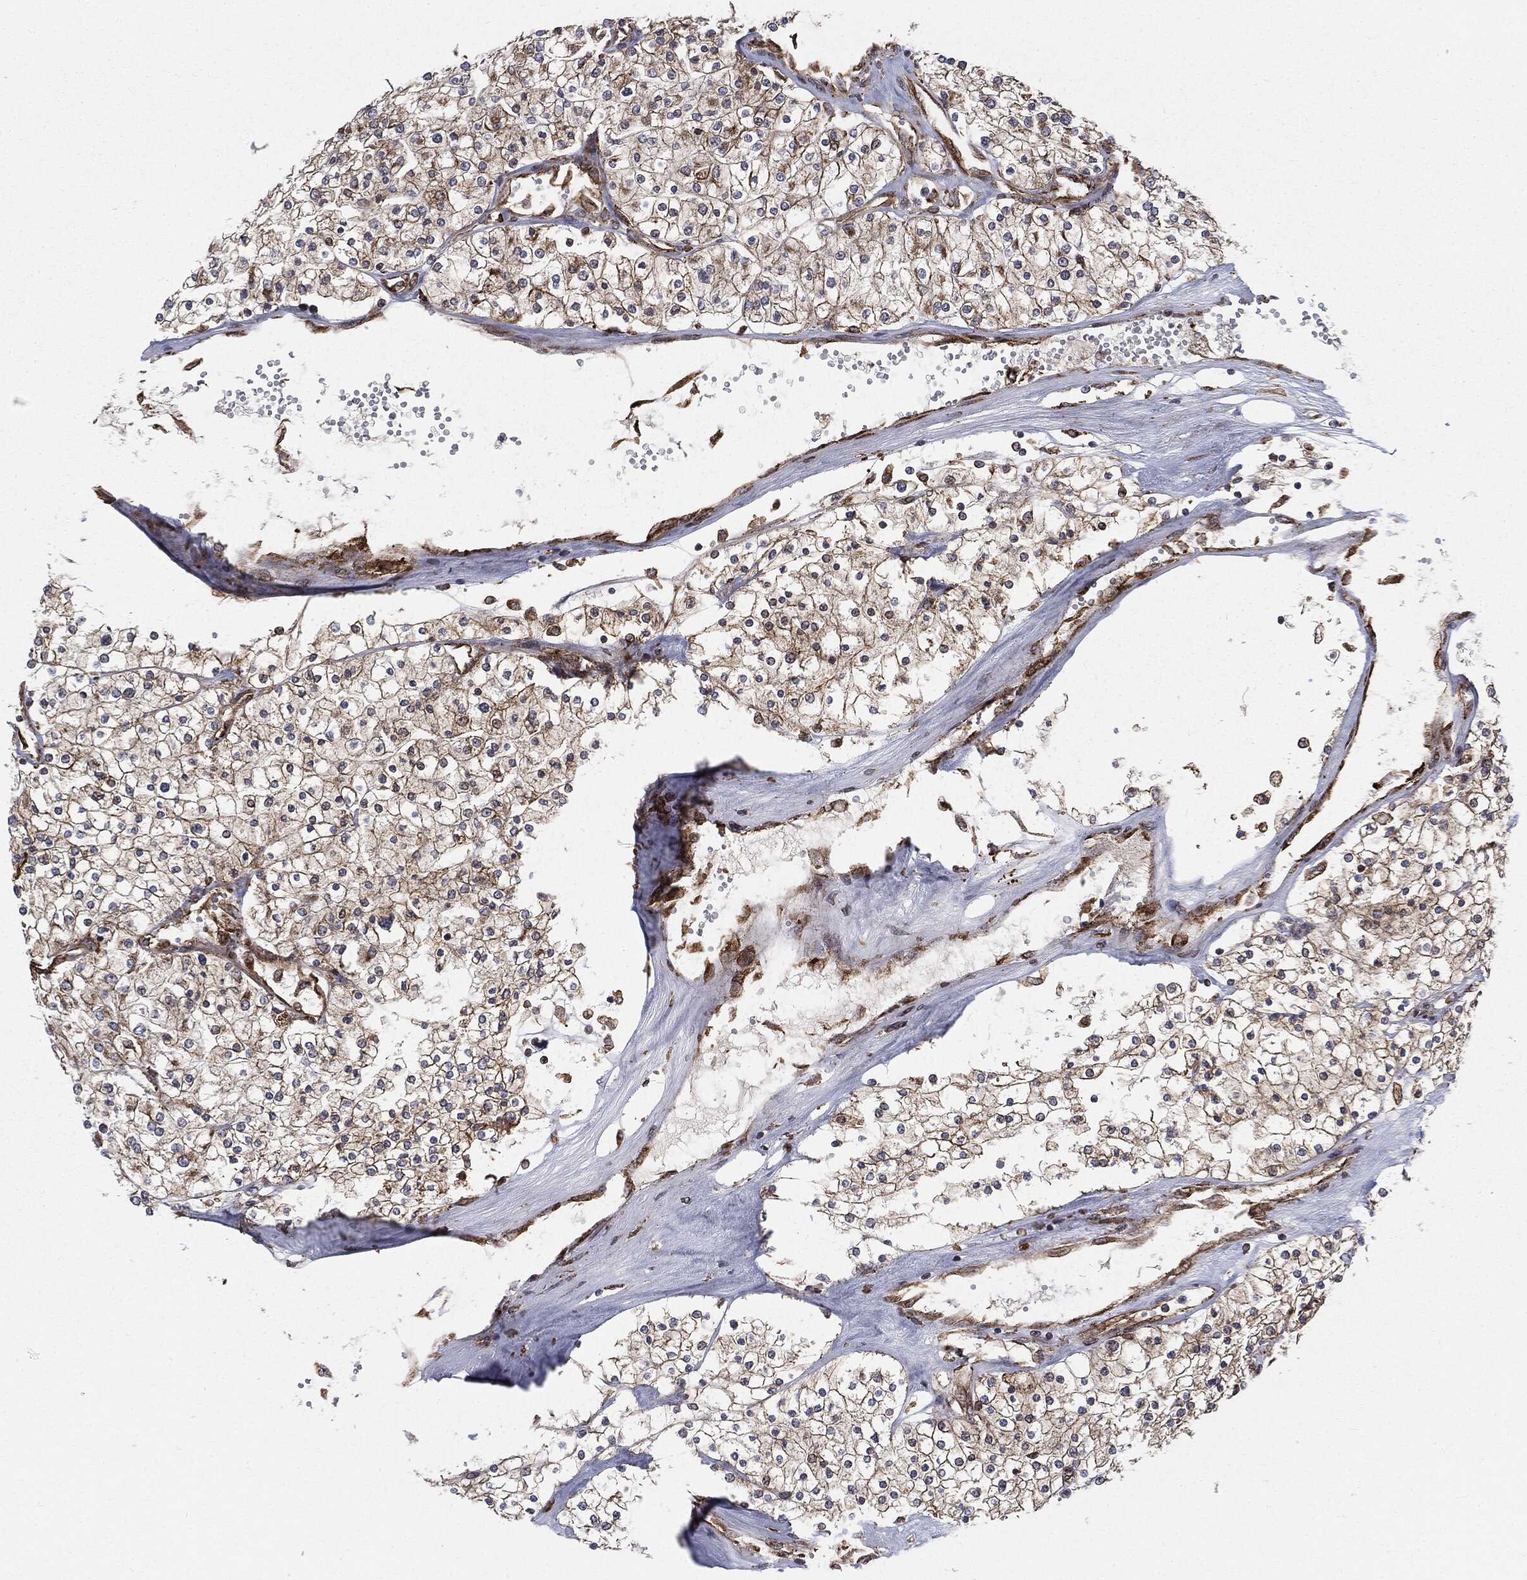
{"staining": {"intensity": "moderate", "quantity": ">75%", "location": "cytoplasmic/membranous"}, "tissue": "renal cancer", "cell_type": "Tumor cells", "image_type": "cancer", "snomed": [{"axis": "morphology", "description": "Adenocarcinoma, NOS"}, {"axis": "topography", "description": "Kidney"}], "caption": "Adenocarcinoma (renal) was stained to show a protein in brown. There is medium levels of moderate cytoplasmic/membranous positivity in about >75% of tumor cells.", "gene": "CYLD", "patient": {"sex": "male", "age": 80}}